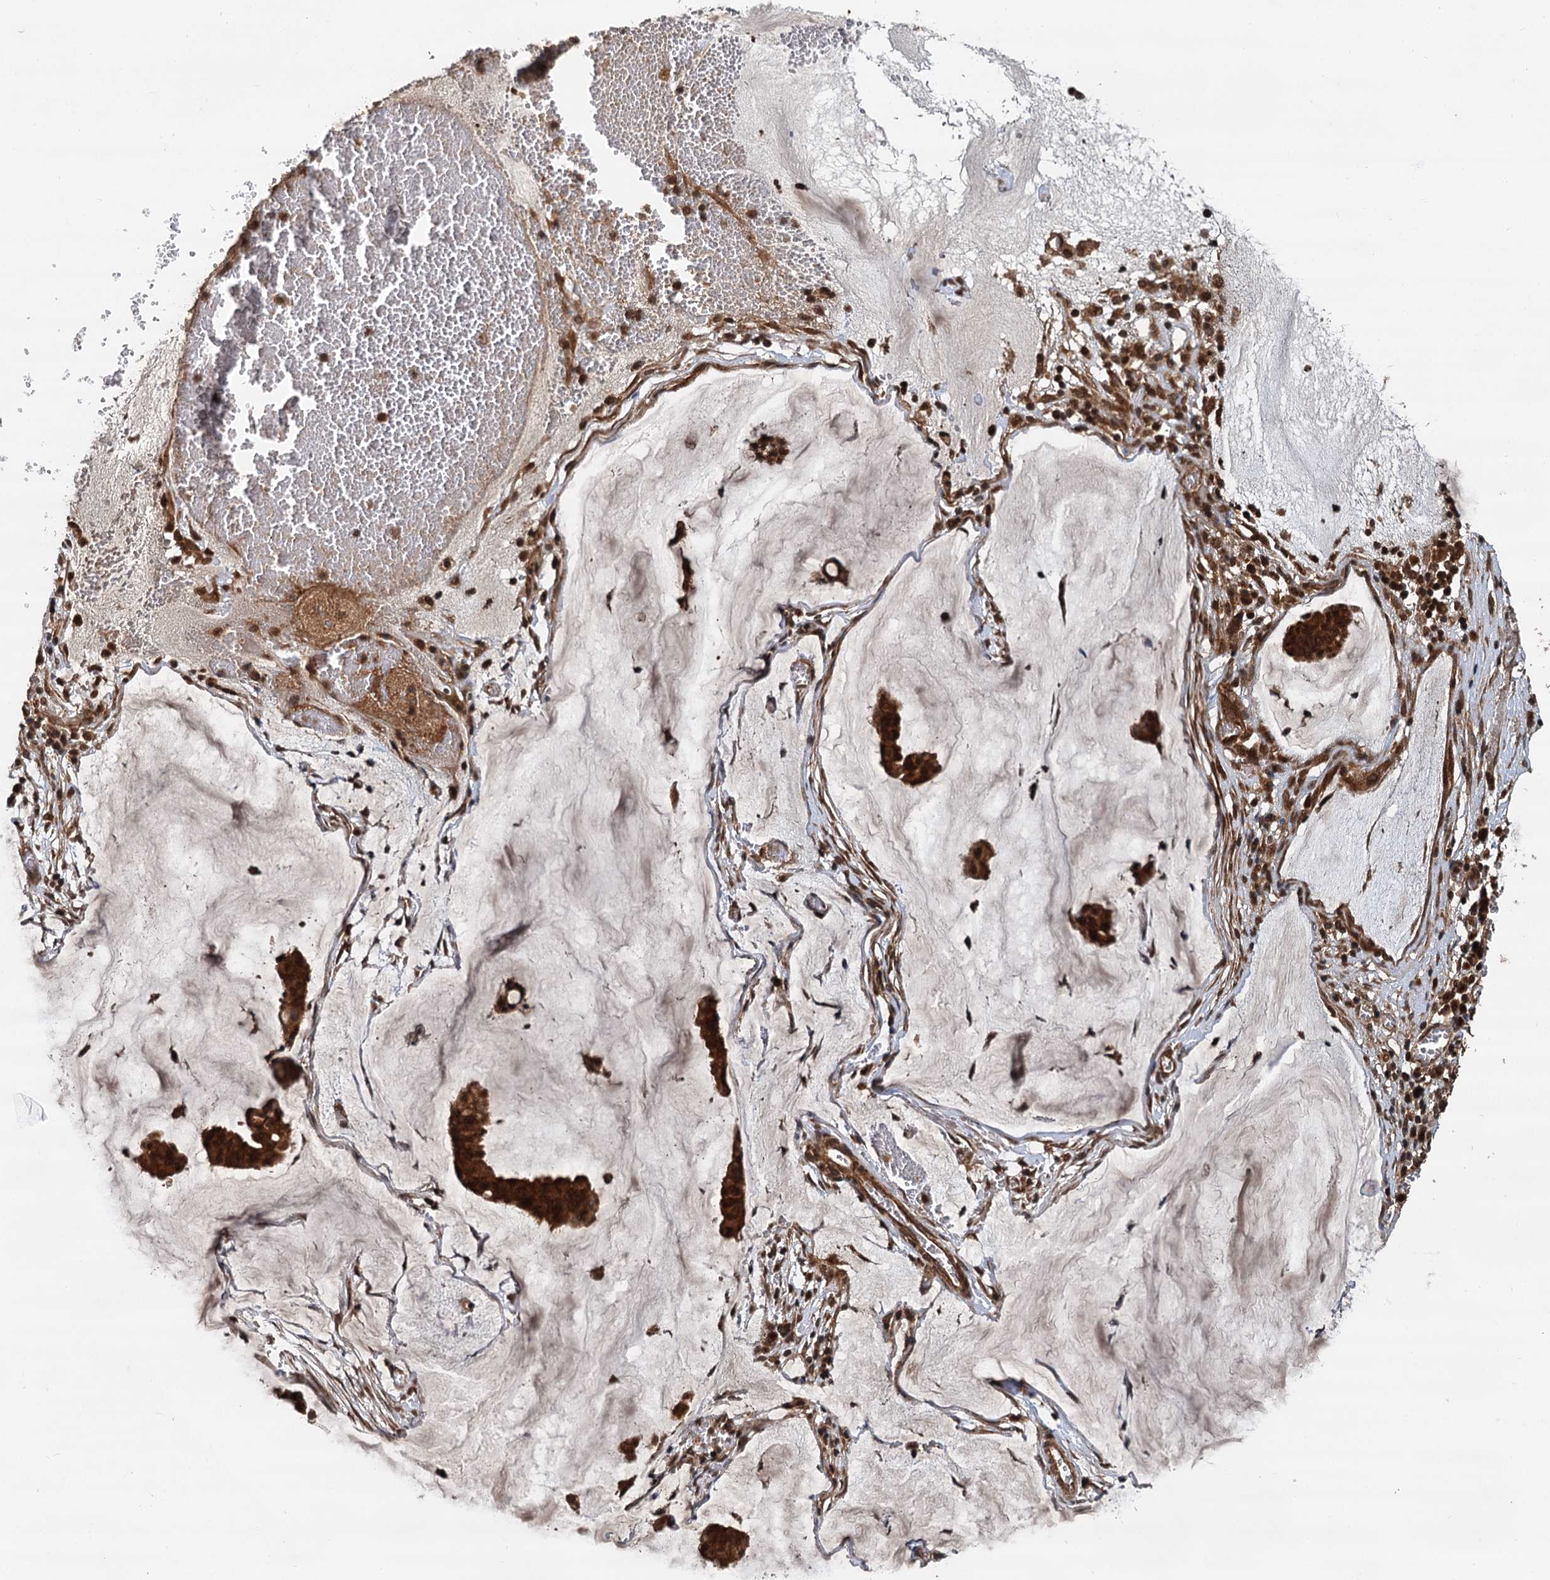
{"staining": {"intensity": "strong", "quantity": ">75%", "location": "cytoplasmic/membranous"}, "tissue": "ovarian cancer", "cell_type": "Tumor cells", "image_type": "cancer", "snomed": [{"axis": "morphology", "description": "Cystadenocarcinoma, mucinous, NOS"}, {"axis": "topography", "description": "Ovary"}], "caption": "Protein staining reveals strong cytoplasmic/membranous positivity in approximately >75% of tumor cells in mucinous cystadenocarcinoma (ovarian). The staining was performed using DAB to visualize the protein expression in brown, while the nuclei were stained in blue with hematoxylin (Magnification: 20x).", "gene": "STUB1", "patient": {"sex": "female", "age": 73}}